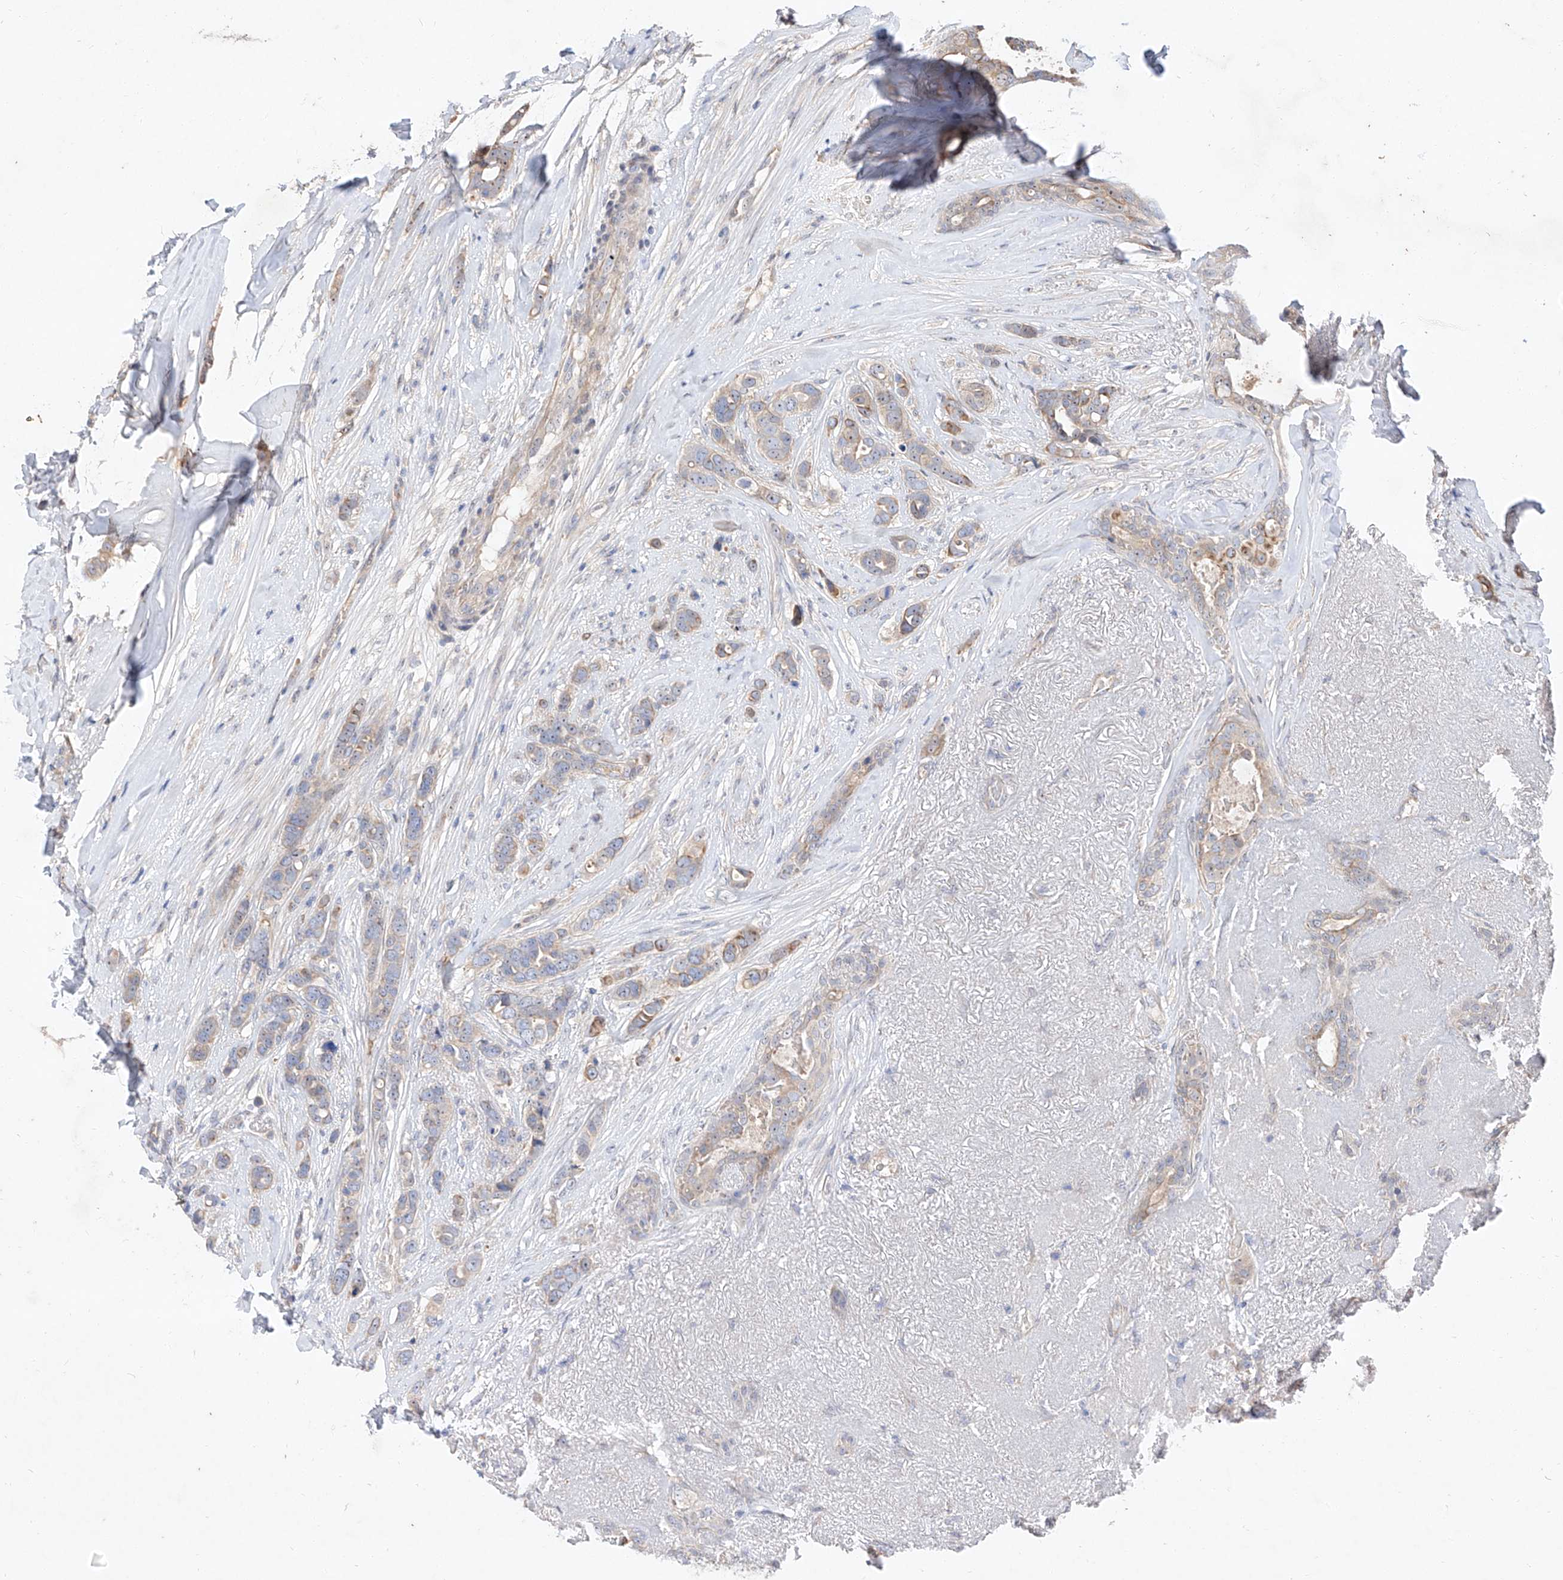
{"staining": {"intensity": "moderate", "quantity": "<25%", "location": "cytoplasmic/membranous"}, "tissue": "breast cancer", "cell_type": "Tumor cells", "image_type": "cancer", "snomed": [{"axis": "morphology", "description": "Lobular carcinoma"}, {"axis": "topography", "description": "Breast"}], "caption": "DAB immunohistochemical staining of human breast cancer (lobular carcinoma) displays moderate cytoplasmic/membranous protein staining in about <25% of tumor cells.", "gene": "DIRAS3", "patient": {"sex": "female", "age": 51}}